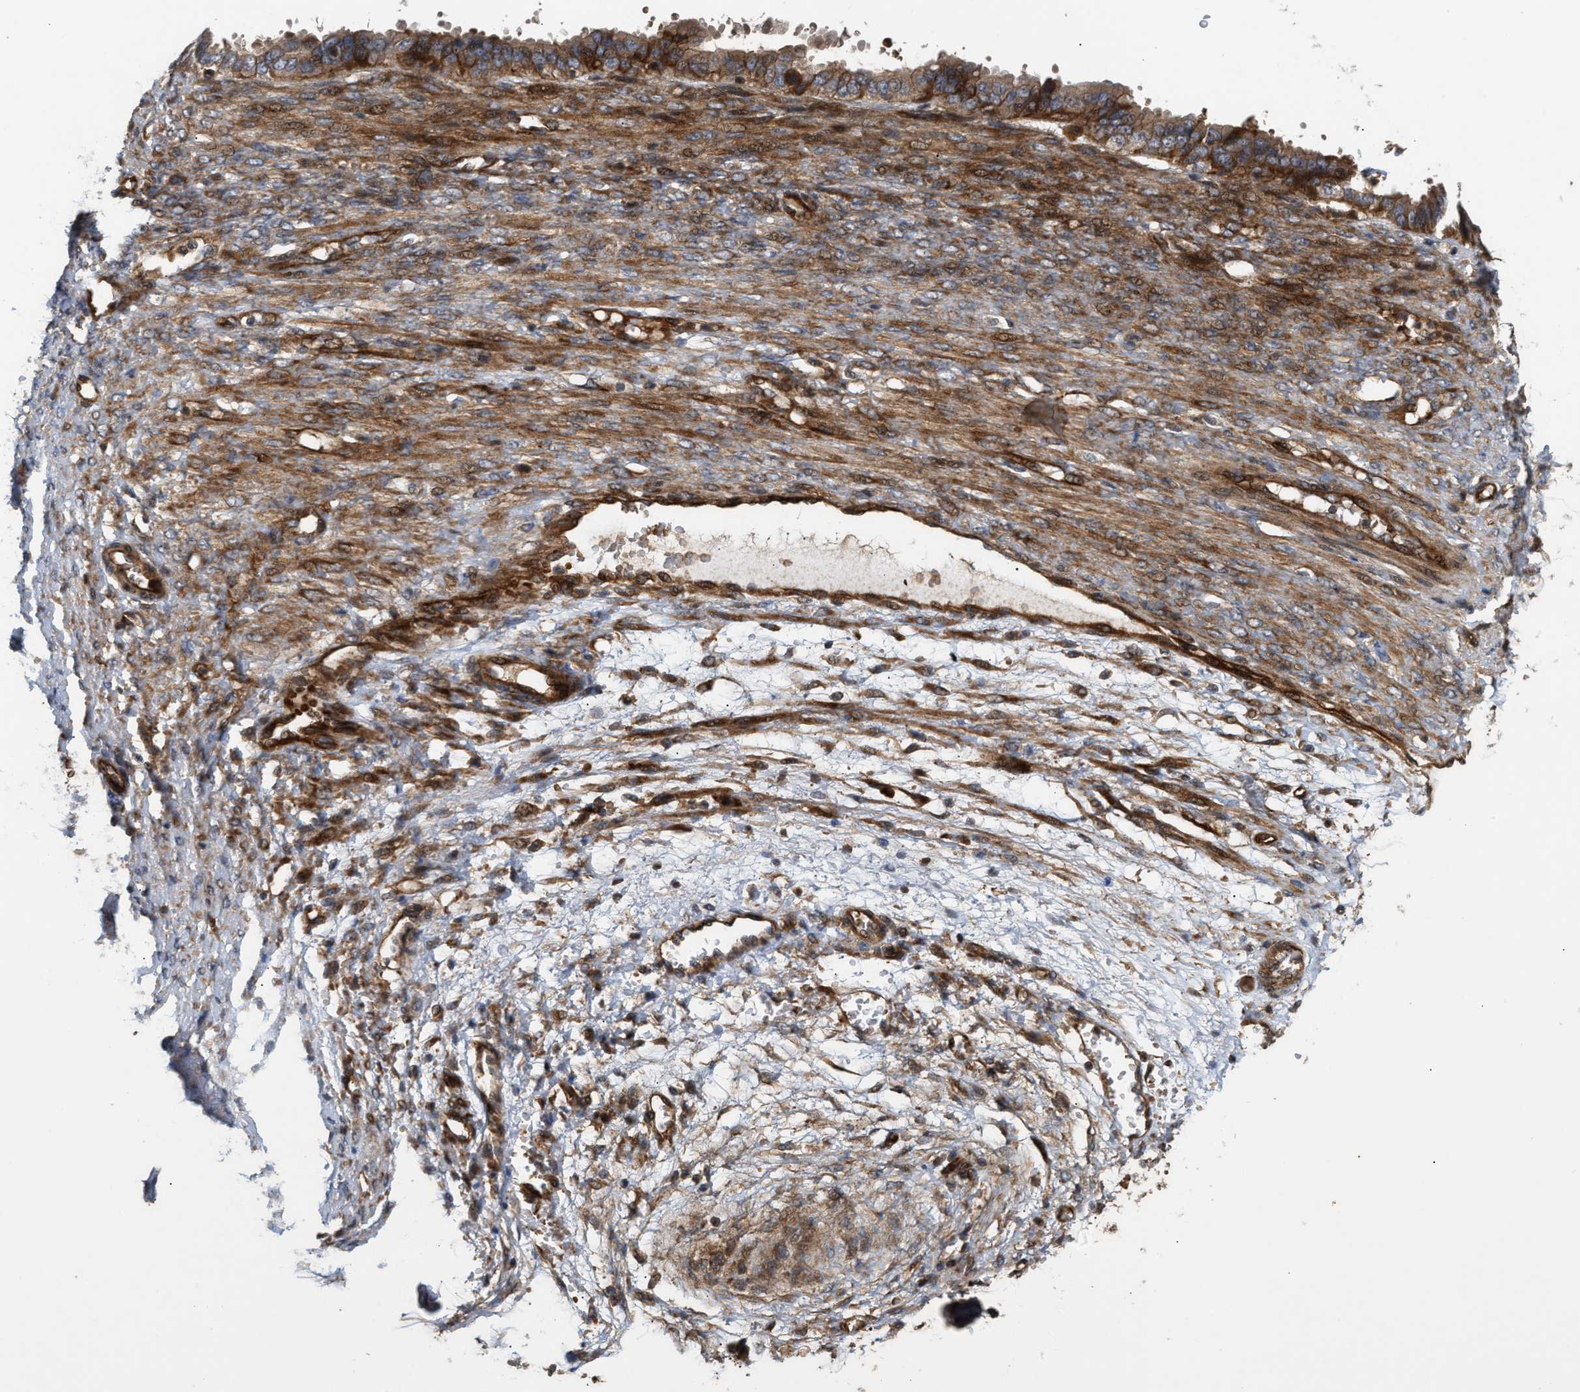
{"staining": {"intensity": "strong", "quantity": ">75%", "location": "cytoplasmic/membranous"}, "tissue": "ovarian cancer", "cell_type": "Tumor cells", "image_type": "cancer", "snomed": [{"axis": "morphology", "description": "Cystadenocarcinoma, serous, NOS"}, {"axis": "topography", "description": "Ovary"}], "caption": "This is an image of IHC staining of ovarian cancer, which shows strong staining in the cytoplasmic/membranous of tumor cells.", "gene": "STAU1", "patient": {"sex": "female", "age": 58}}